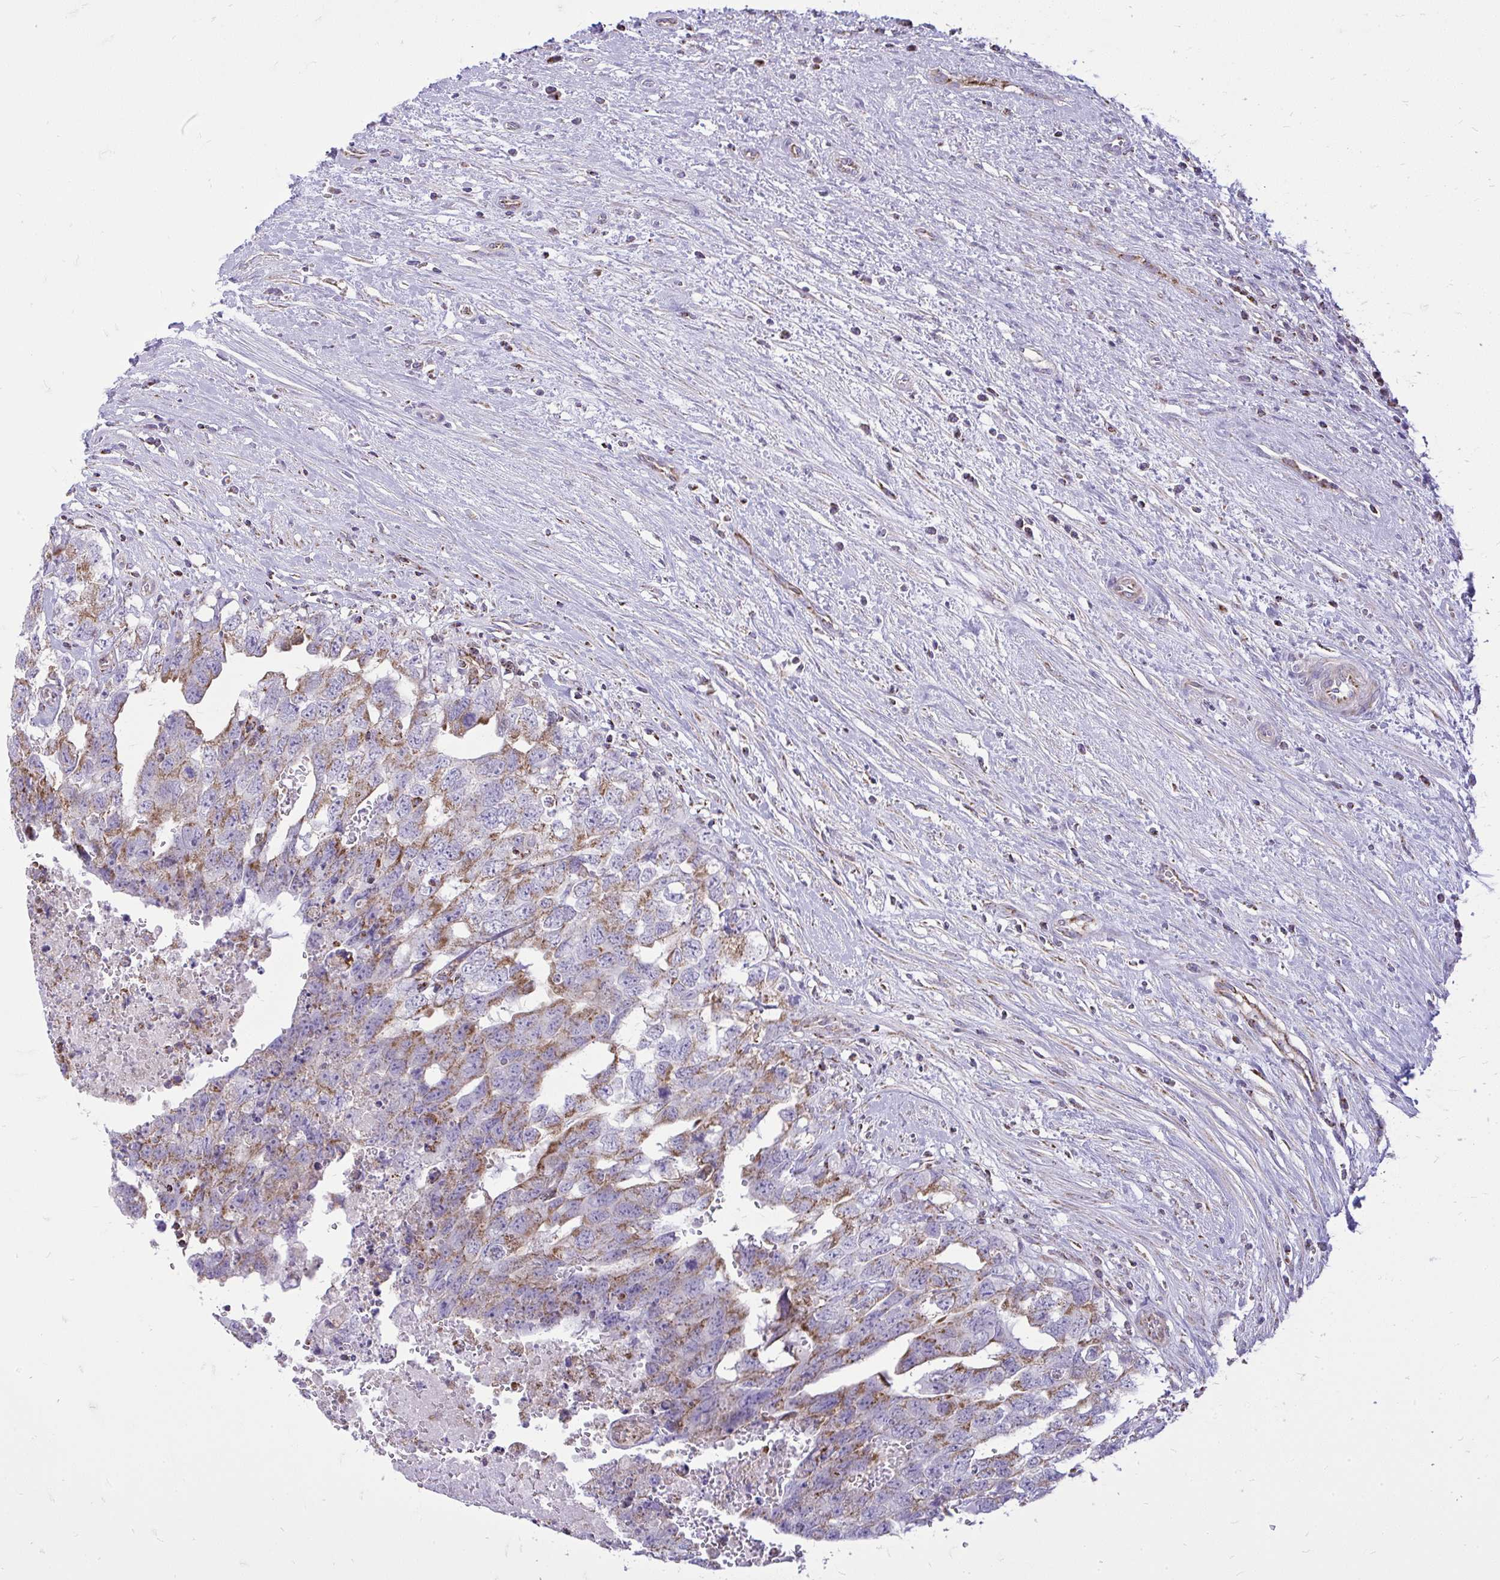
{"staining": {"intensity": "strong", "quantity": "25%-75%", "location": "cytoplasmic/membranous"}, "tissue": "testis cancer", "cell_type": "Tumor cells", "image_type": "cancer", "snomed": [{"axis": "morphology", "description": "Seminoma, NOS"}, {"axis": "morphology", "description": "Carcinoma, Embryonal, NOS"}, {"axis": "topography", "description": "Testis"}], "caption": "This is an image of immunohistochemistry (IHC) staining of seminoma (testis), which shows strong positivity in the cytoplasmic/membranous of tumor cells.", "gene": "SPTBN2", "patient": {"sex": "male", "age": 29}}